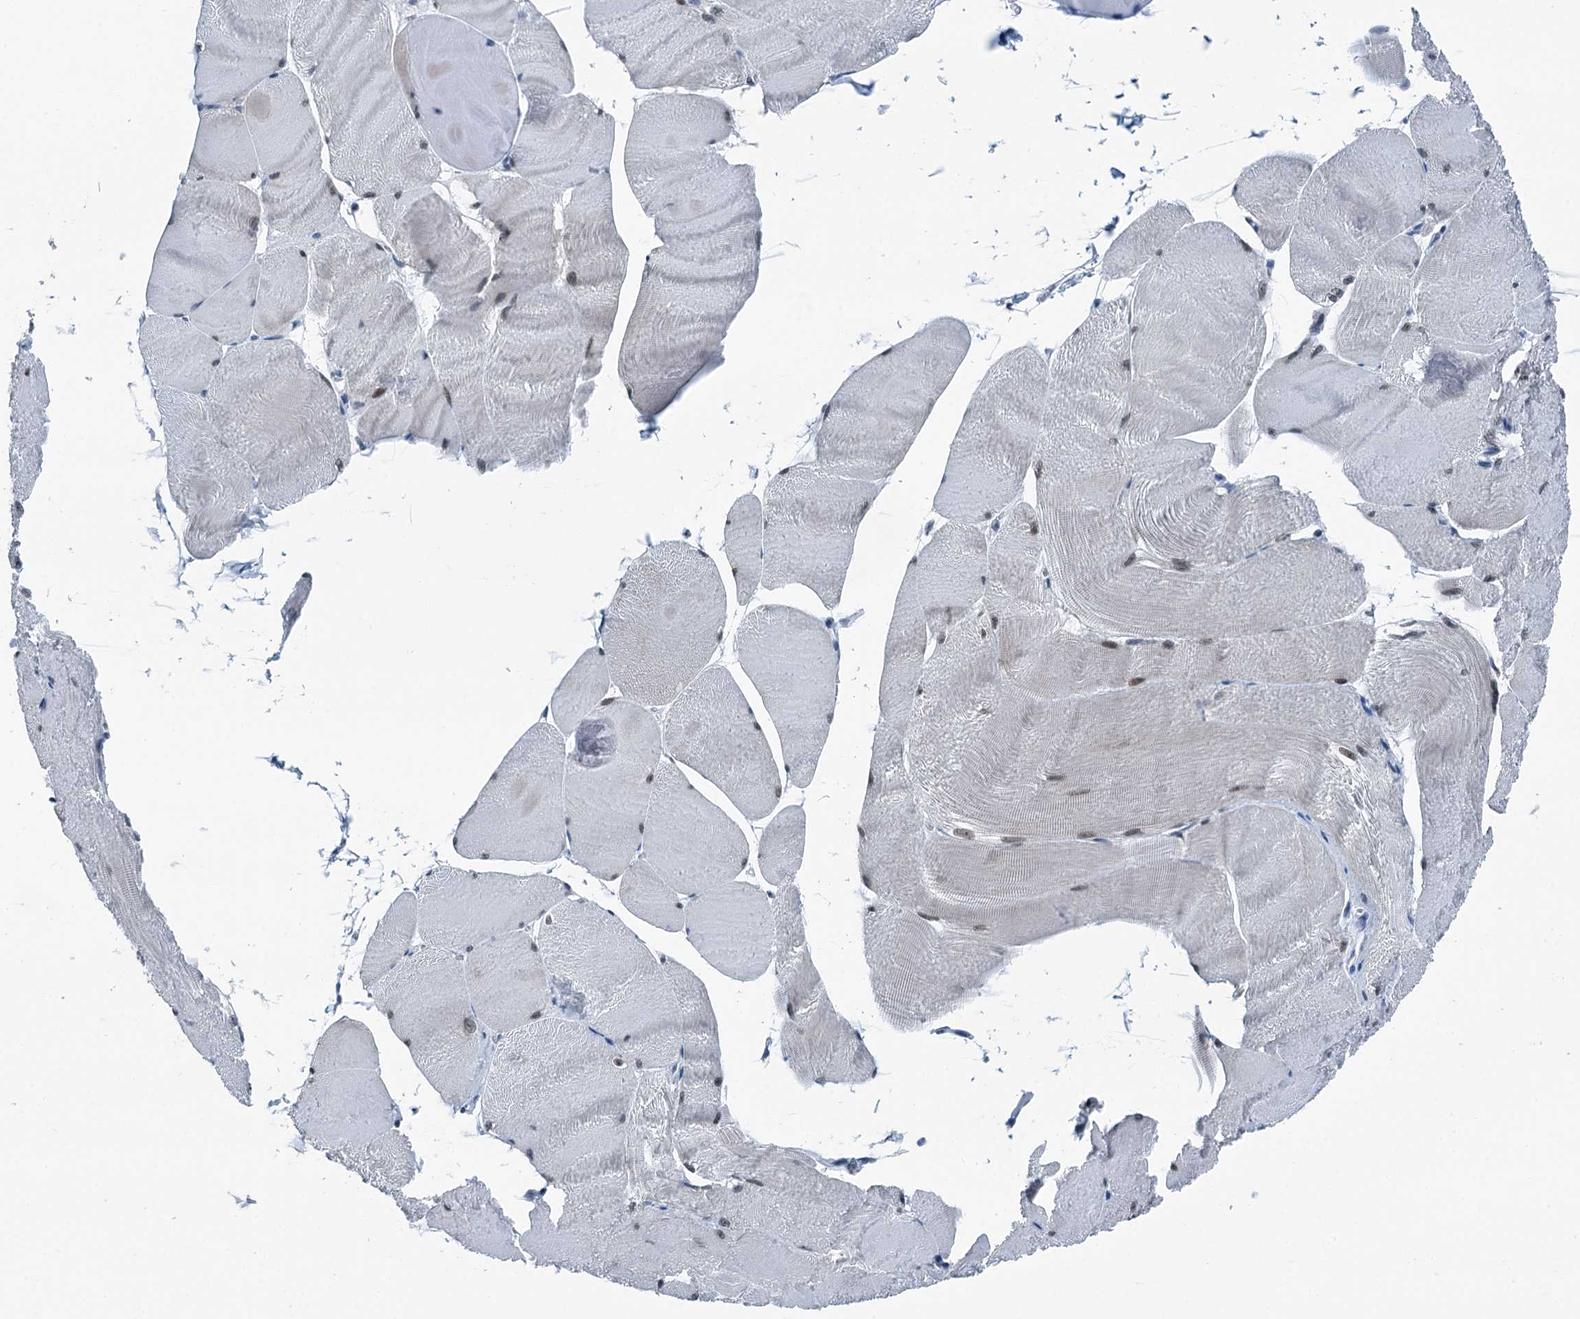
{"staining": {"intensity": "weak", "quantity": "<25%", "location": "nuclear"}, "tissue": "skeletal muscle", "cell_type": "Myocytes", "image_type": "normal", "snomed": [{"axis": "morphology", "description": "Normal tissue, NOS"}, {"axis": "morphology", "description": "Basal cell carcinoma"}, {"axis": "topography", "description": "Skeletal muscle"}], "caption": "An immunohistochemistry (IHC) micrograph of unremarkable skeletal muscle is shown. There is no staining in myocytes of skeletal muscle. (DAB (3,3'-diaminobenzidine) IHC with hematoxylin counter stain).", "gene": "TRPT1", "patient": {"sex": "female", "age": 64}}